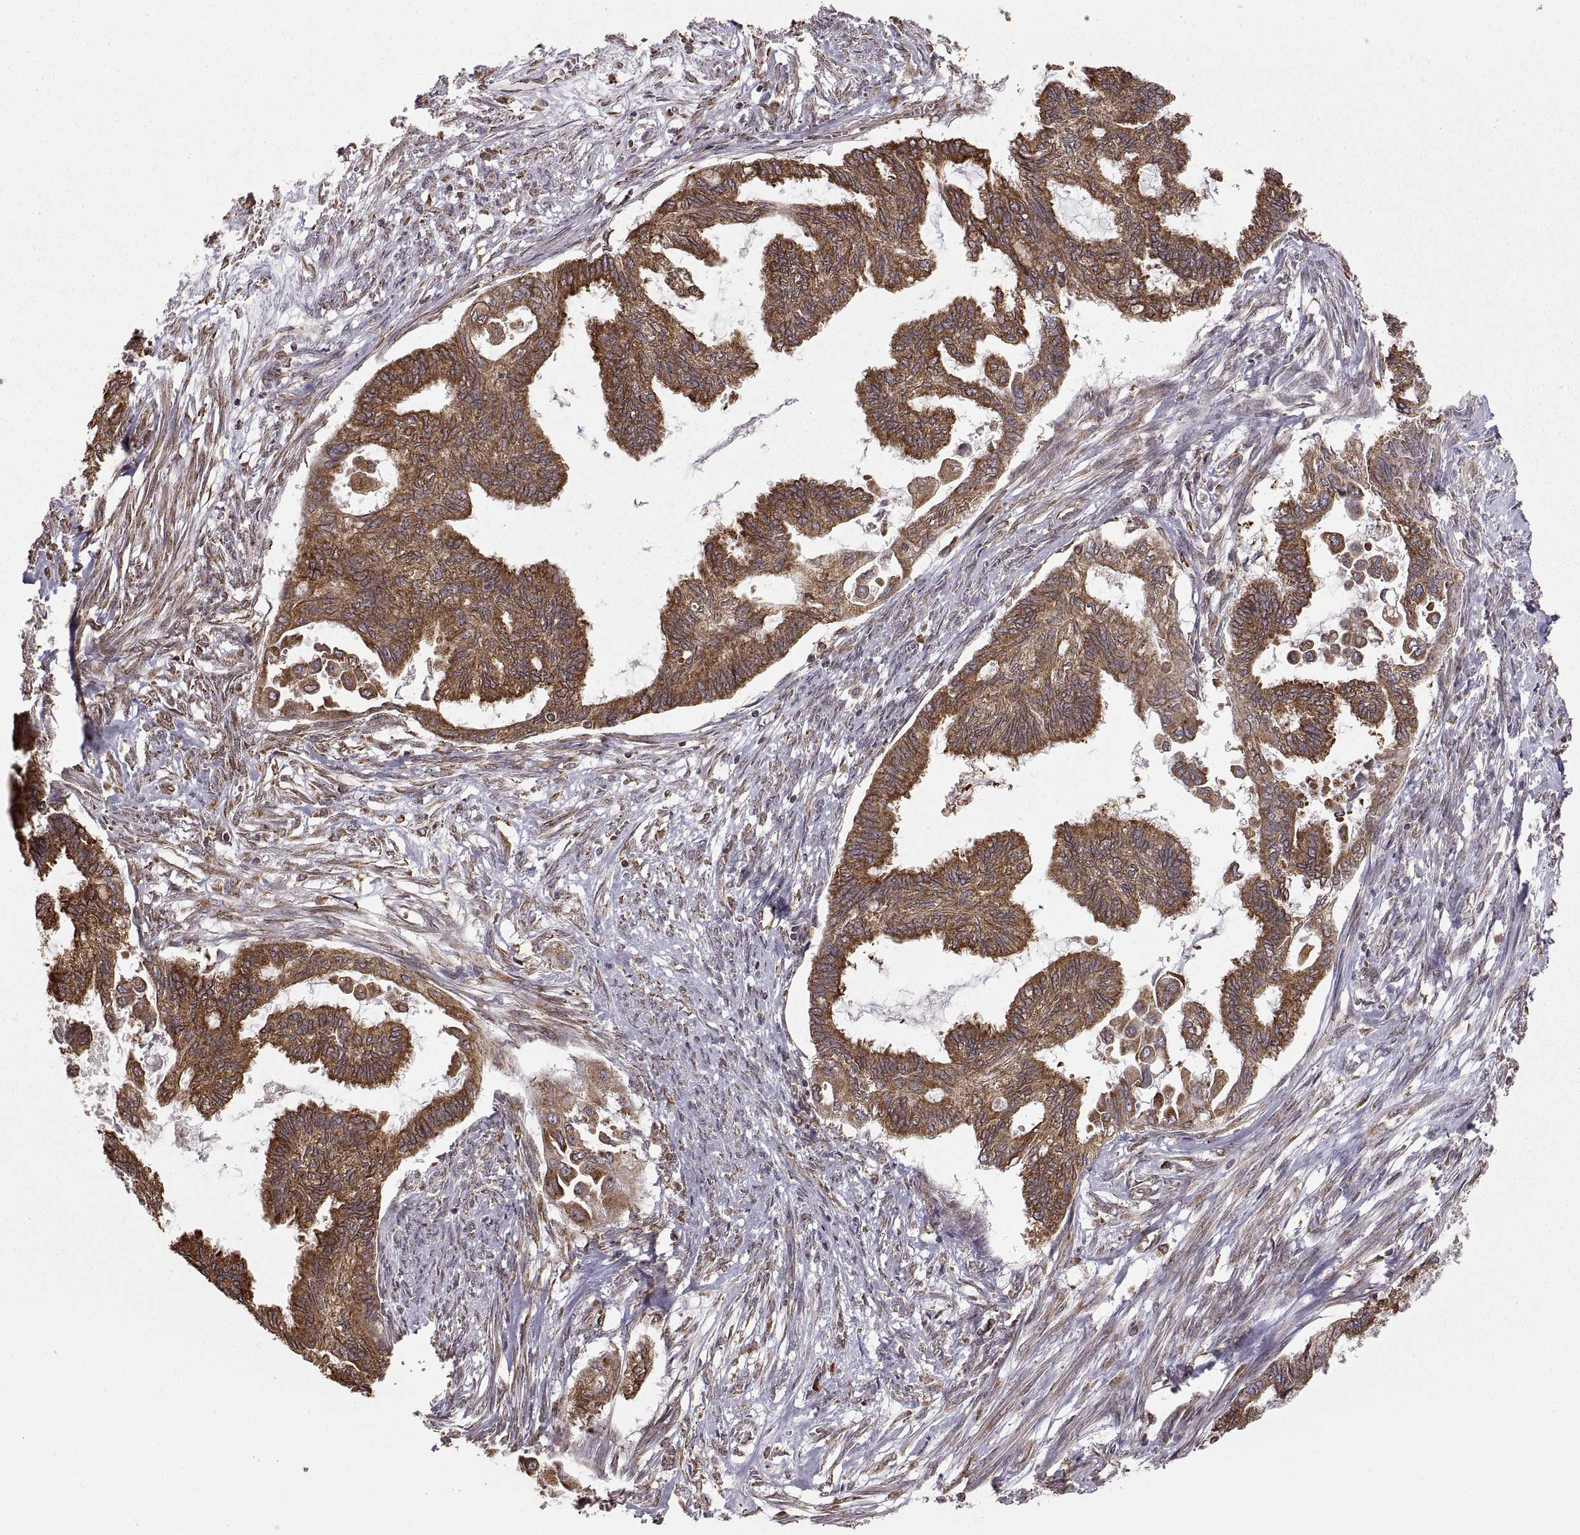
{"staining": {"intensity": "moderate", "quantity": ">75%", "location": "cytoplasmic/membranous"}, "tissue": "endometrial cancer", "cell_type": "Tumor cells", "image_type": "cancer", "snomed": [{"axis": "morphology", "description": "Adenocarcinoma, NOS"}, {"axis": "topography", "description": "Endometrium"}], "caption": "Immunohistochemistry (IHC) staining of endometrial cancer (adenocarcinoma), which reveals medium levels of moderate cytoplasmic/membranous staining in approximately >75% of tumor cells indicating moderate cytoplasmic/membranous protein staining. The staining was performed using DAB (3,3'-diaminobenzidine) (brown) for protein detection and nuclei were counterstained in hematoxylin (blue).", "gene": "PDIA3", "patient": {"sex": "female", "age": 86}}